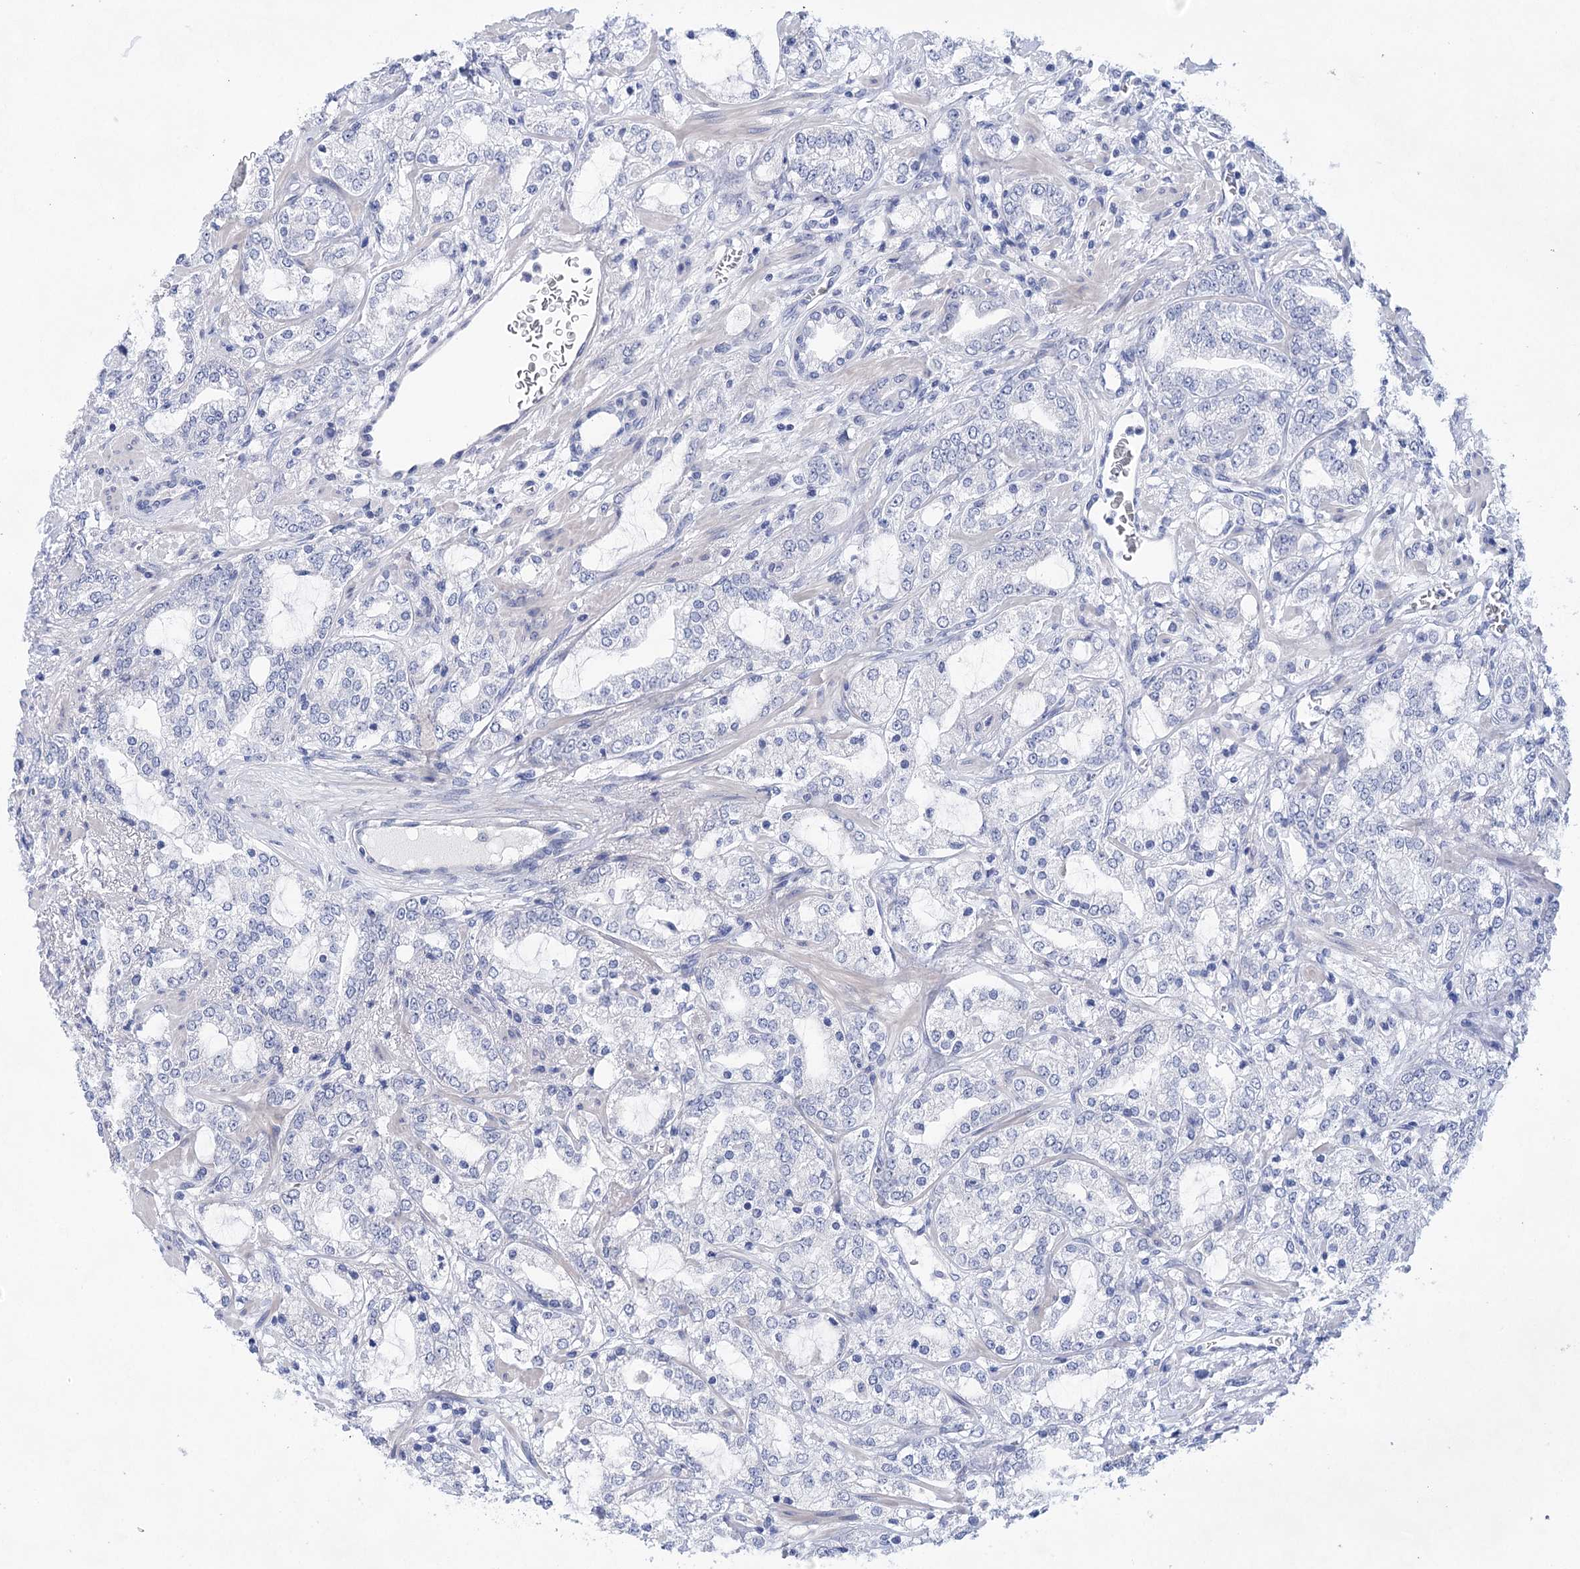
{"staining": {"intensity": "negative", "quantity": "none", "location": "none"}, "tissue": "prostate cancer", "cell_type": "Tumor cells", "image_type": "cancer", "snomed": [{"axis": "morphology", "description": "Adenocarcinoma, High grade"}, {"axis": "topography", "description": "Prostate"}], "caption": "Tumor cells are negative for protein expression in human high-grade adenocarcinoma (prostate).", "gene": "LALBA", "patient": {"sex": "male", "age": 64}}